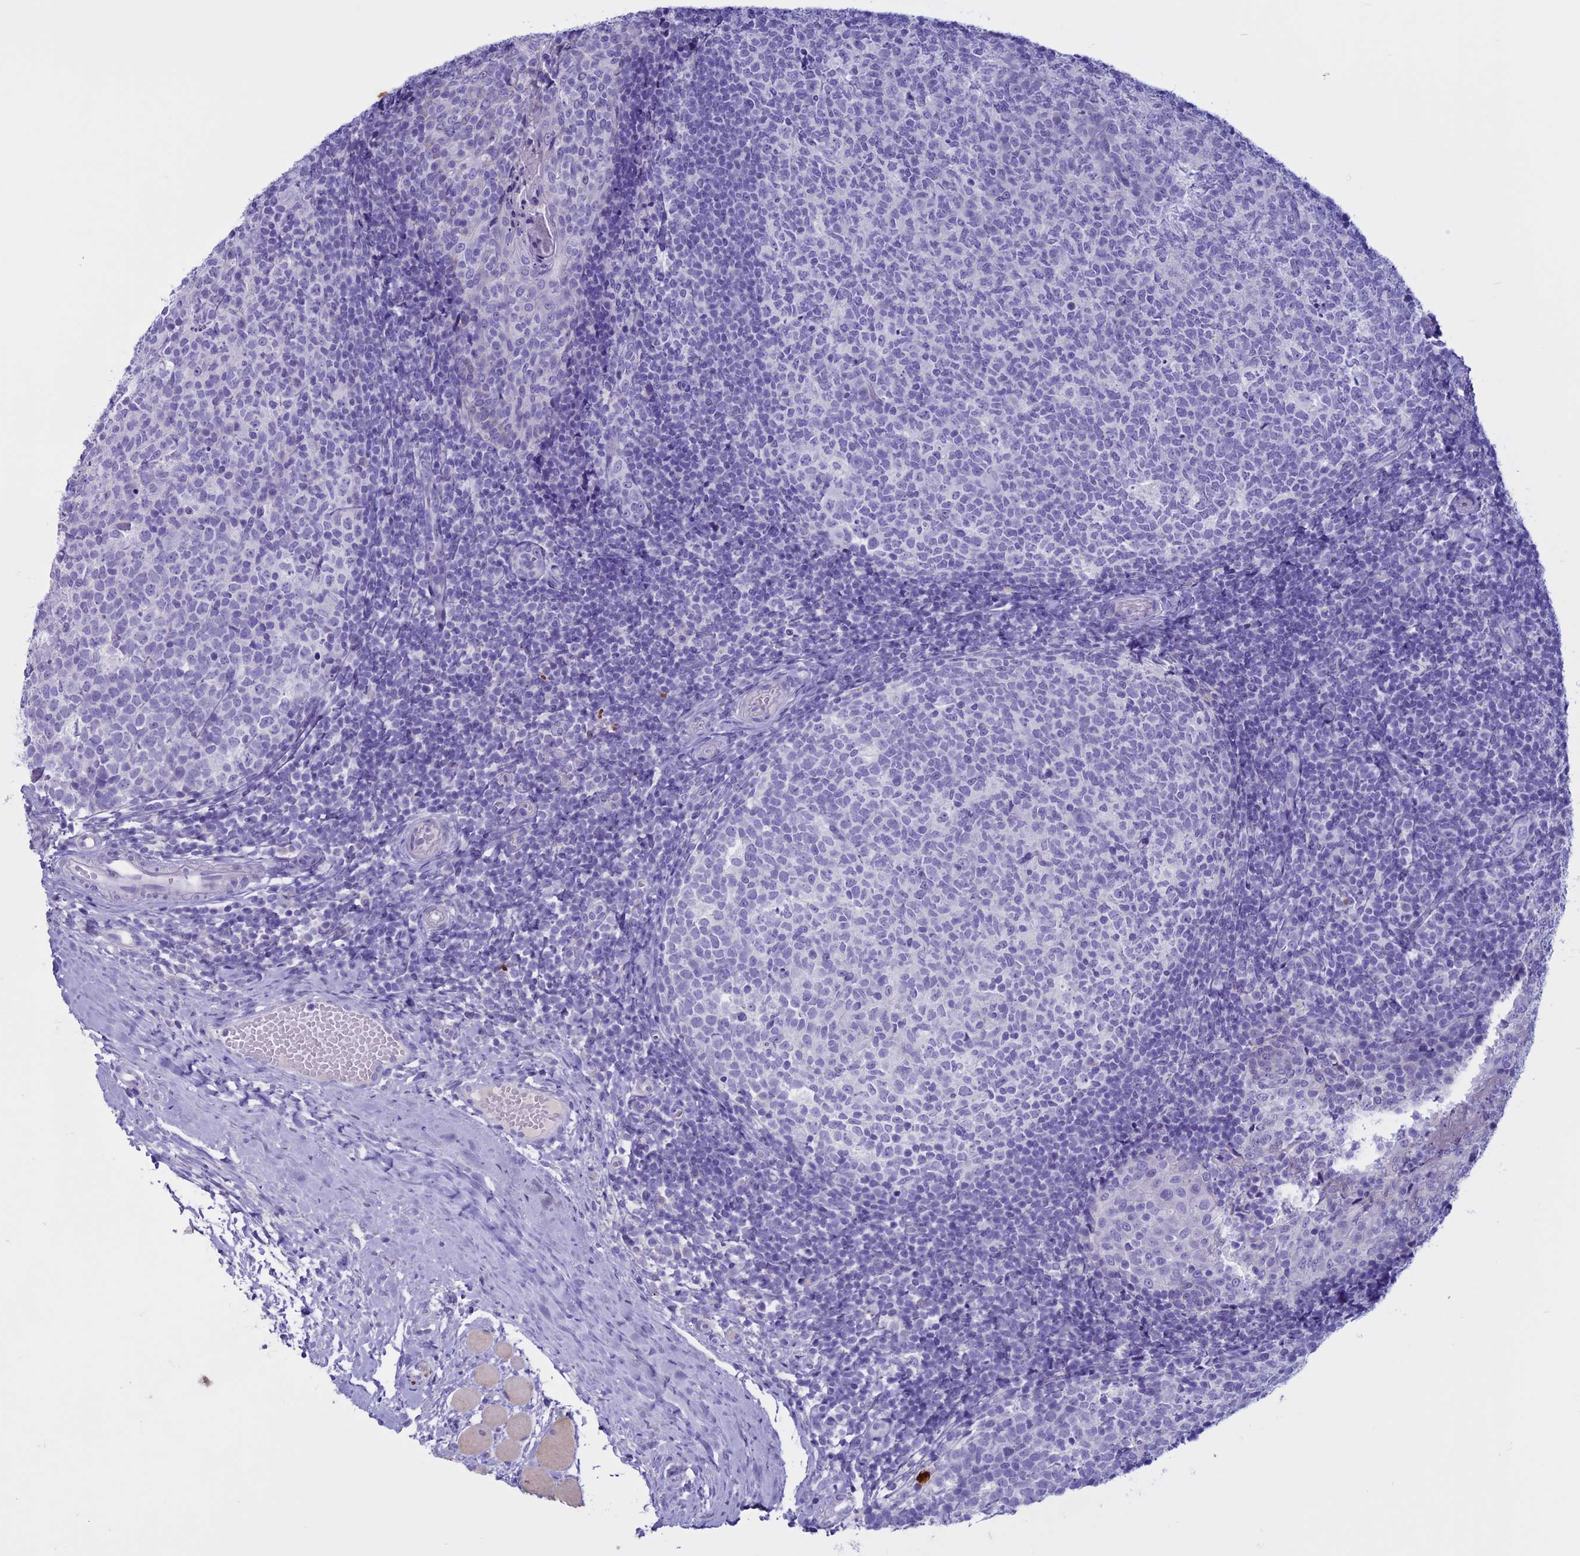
{"staining": {"intensity": "negative", "quantity": "none", "location": "none"}, "tissue": "tonsil", "cell_type": "Germinal center cells", "image_type": "normal", "snomed": [{"axis": "morphology", "description": "Normal tissue, NOS"}, {"axis": "topography", "description": "Tonsil"}], "caption": "A high-resolution photomicrograph shows immunohistochemistry staining of unremarkable tonsil, which shows no significant positivity in germinal center cells.", "gene": "CLEC2L", "patient": {"sex": "female", "age": 19}}